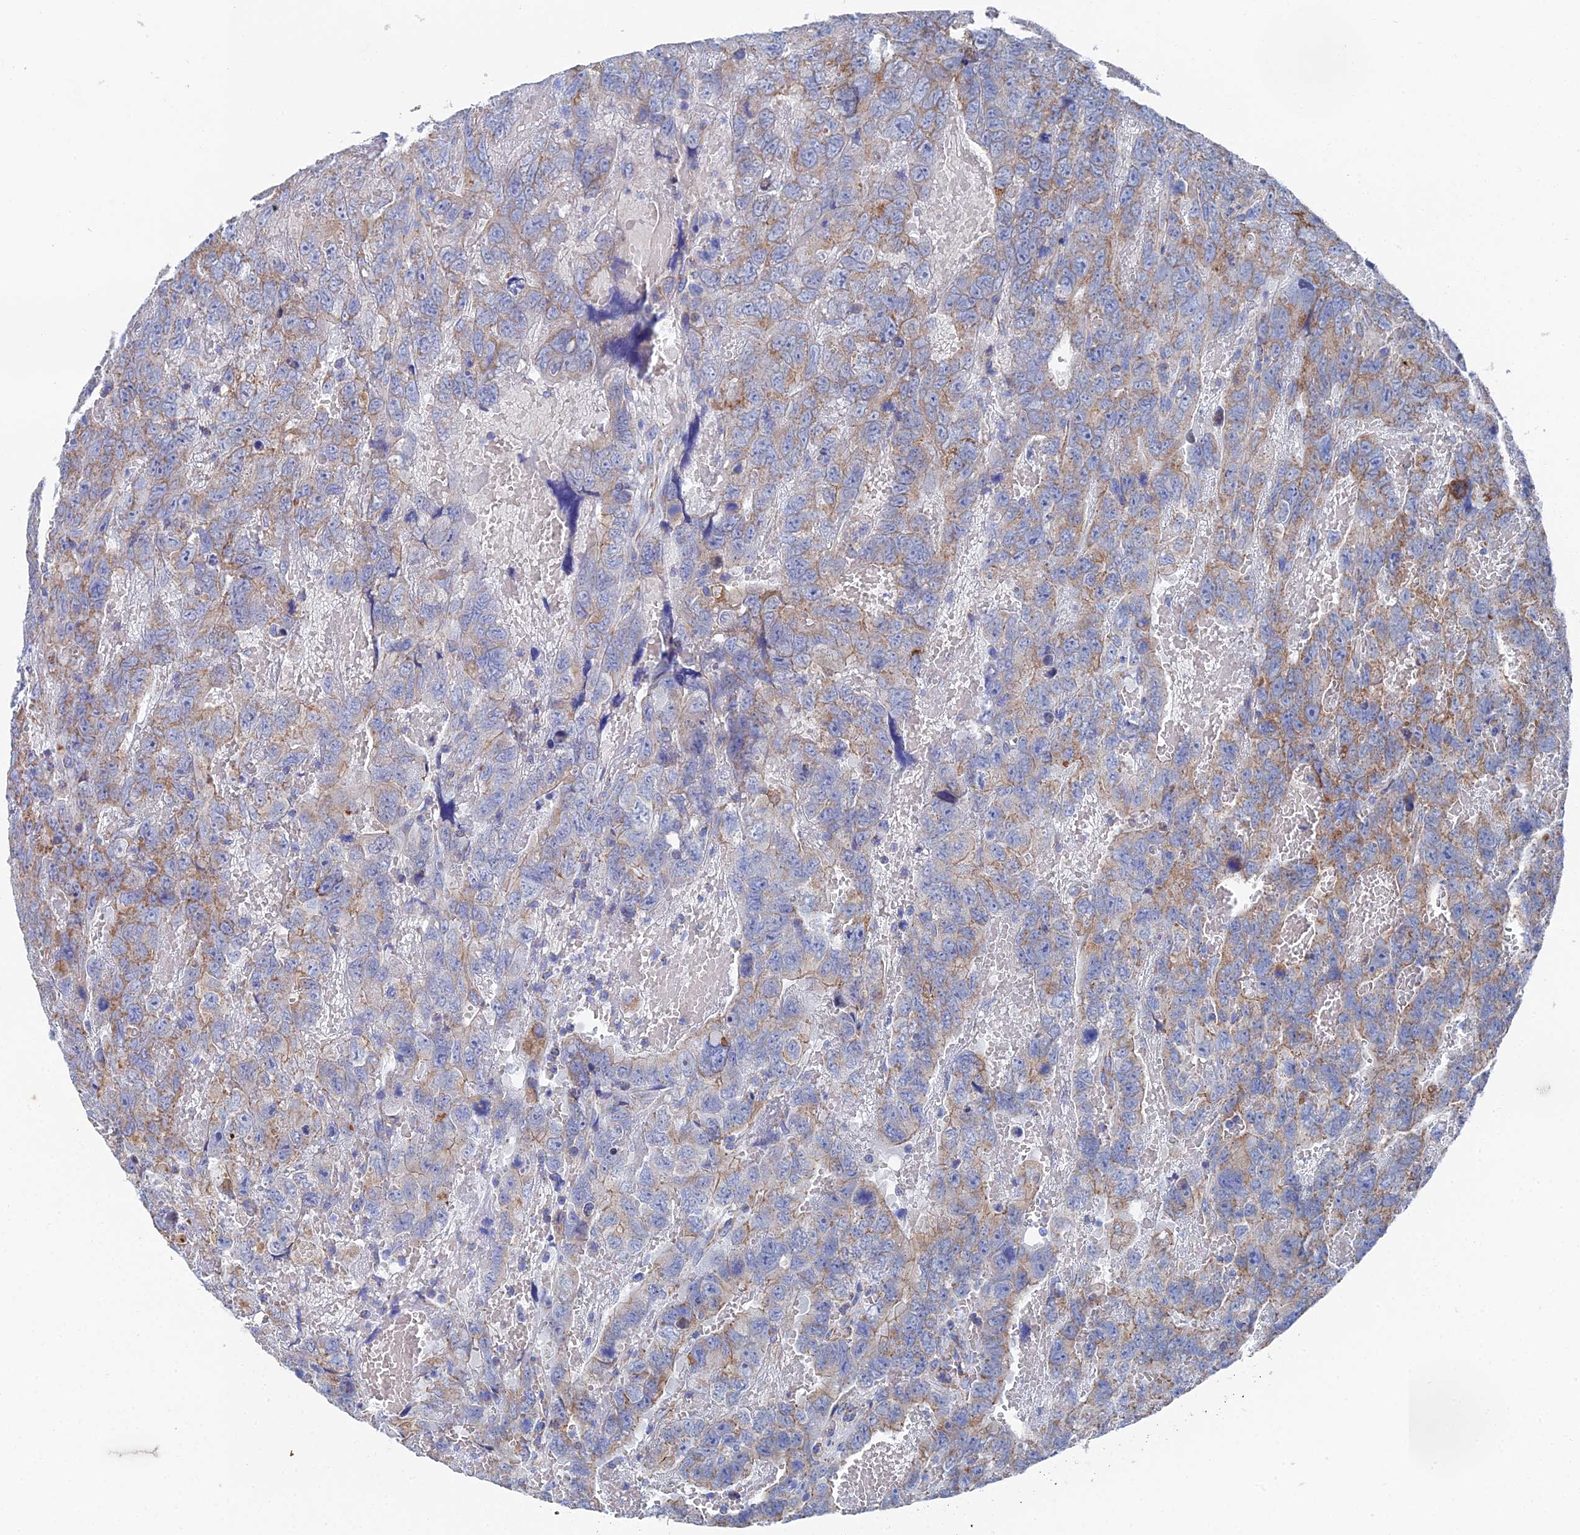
{"staining": {"intensity": "moderate", "quantity": "25%-75%", "location": "cytoplasmic/membranous"}, "tissue": "testis cancer", "cell_type": "Tumor cells", "image_type": "cancer", "snomed": [{"axis": "morphology", "description": "Carcinoma, Embryonal, NOS"}, {"axis": "topography", "description": "Testis"}], "caption": "The image displays staining of testis cancer (embryonal carcinoma), revealing moderate cytoplasmic/membranous protein positivity (brown color) within tumor cells. (Stains: DAB in brown, nuclei in blue, Microscopy: brightfield microscopy at high magnification).", "gene": "IFT80", "patient": {"sex": "male", "age": 45}}